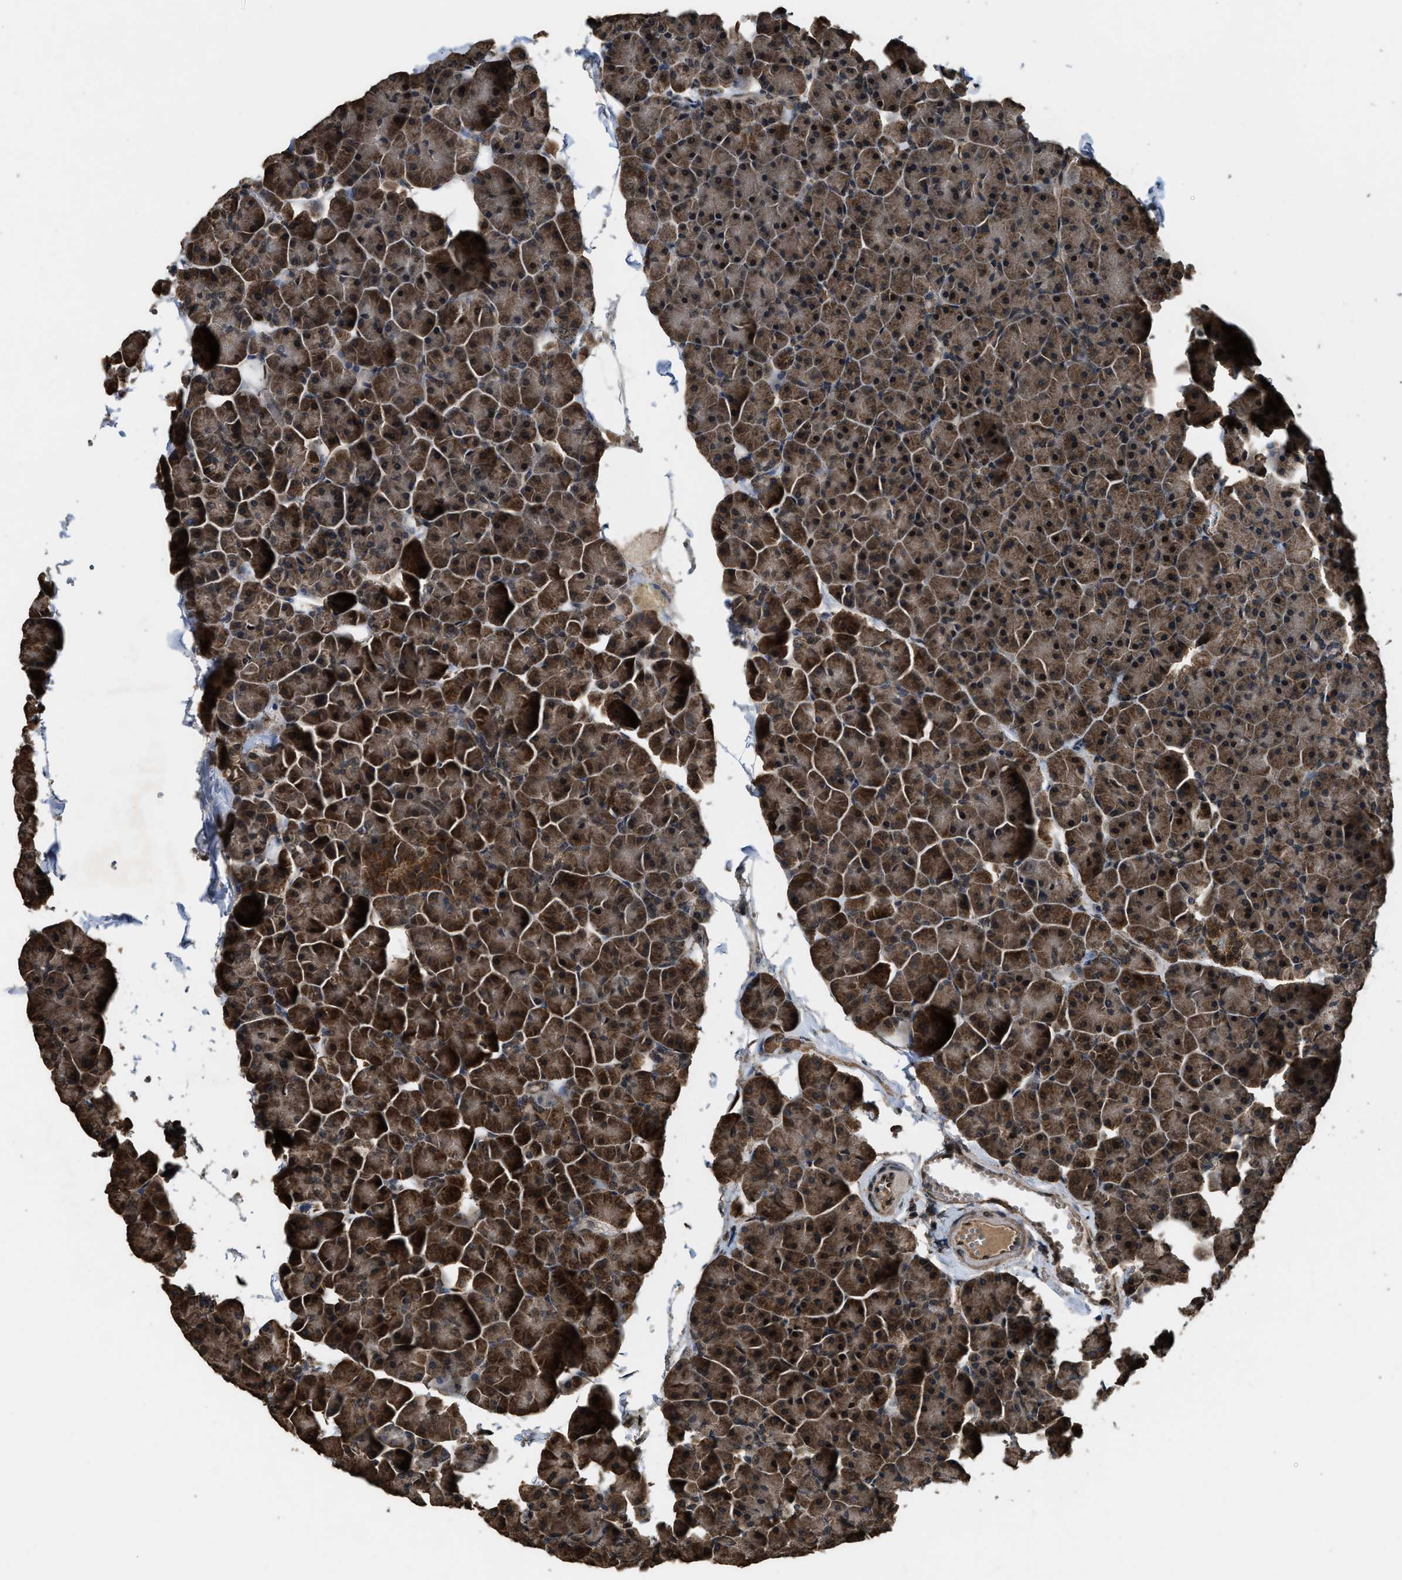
{"staining": {"intensity": "strong", "quantity": "25%-75%", "location": "cytoplasmic/membranous"}, "tissue": "pancreas", "cell_type": "Exocrine glandular cells", "image_type": "normal", "snomed": [{"axis": "morphology", "description": "Normal tissue, NOS"}, {"axis": "topography", "description": "Pancreas"}], "caption": "Normal pancreas was stained to show a protein in brown. There is high levels of strong cytoplasmic/membranous expression in approximately 25%-75% of exocrine glandular cells.", "gene": "DENND6B", "patient": {"sex": "male", "age": 35}}